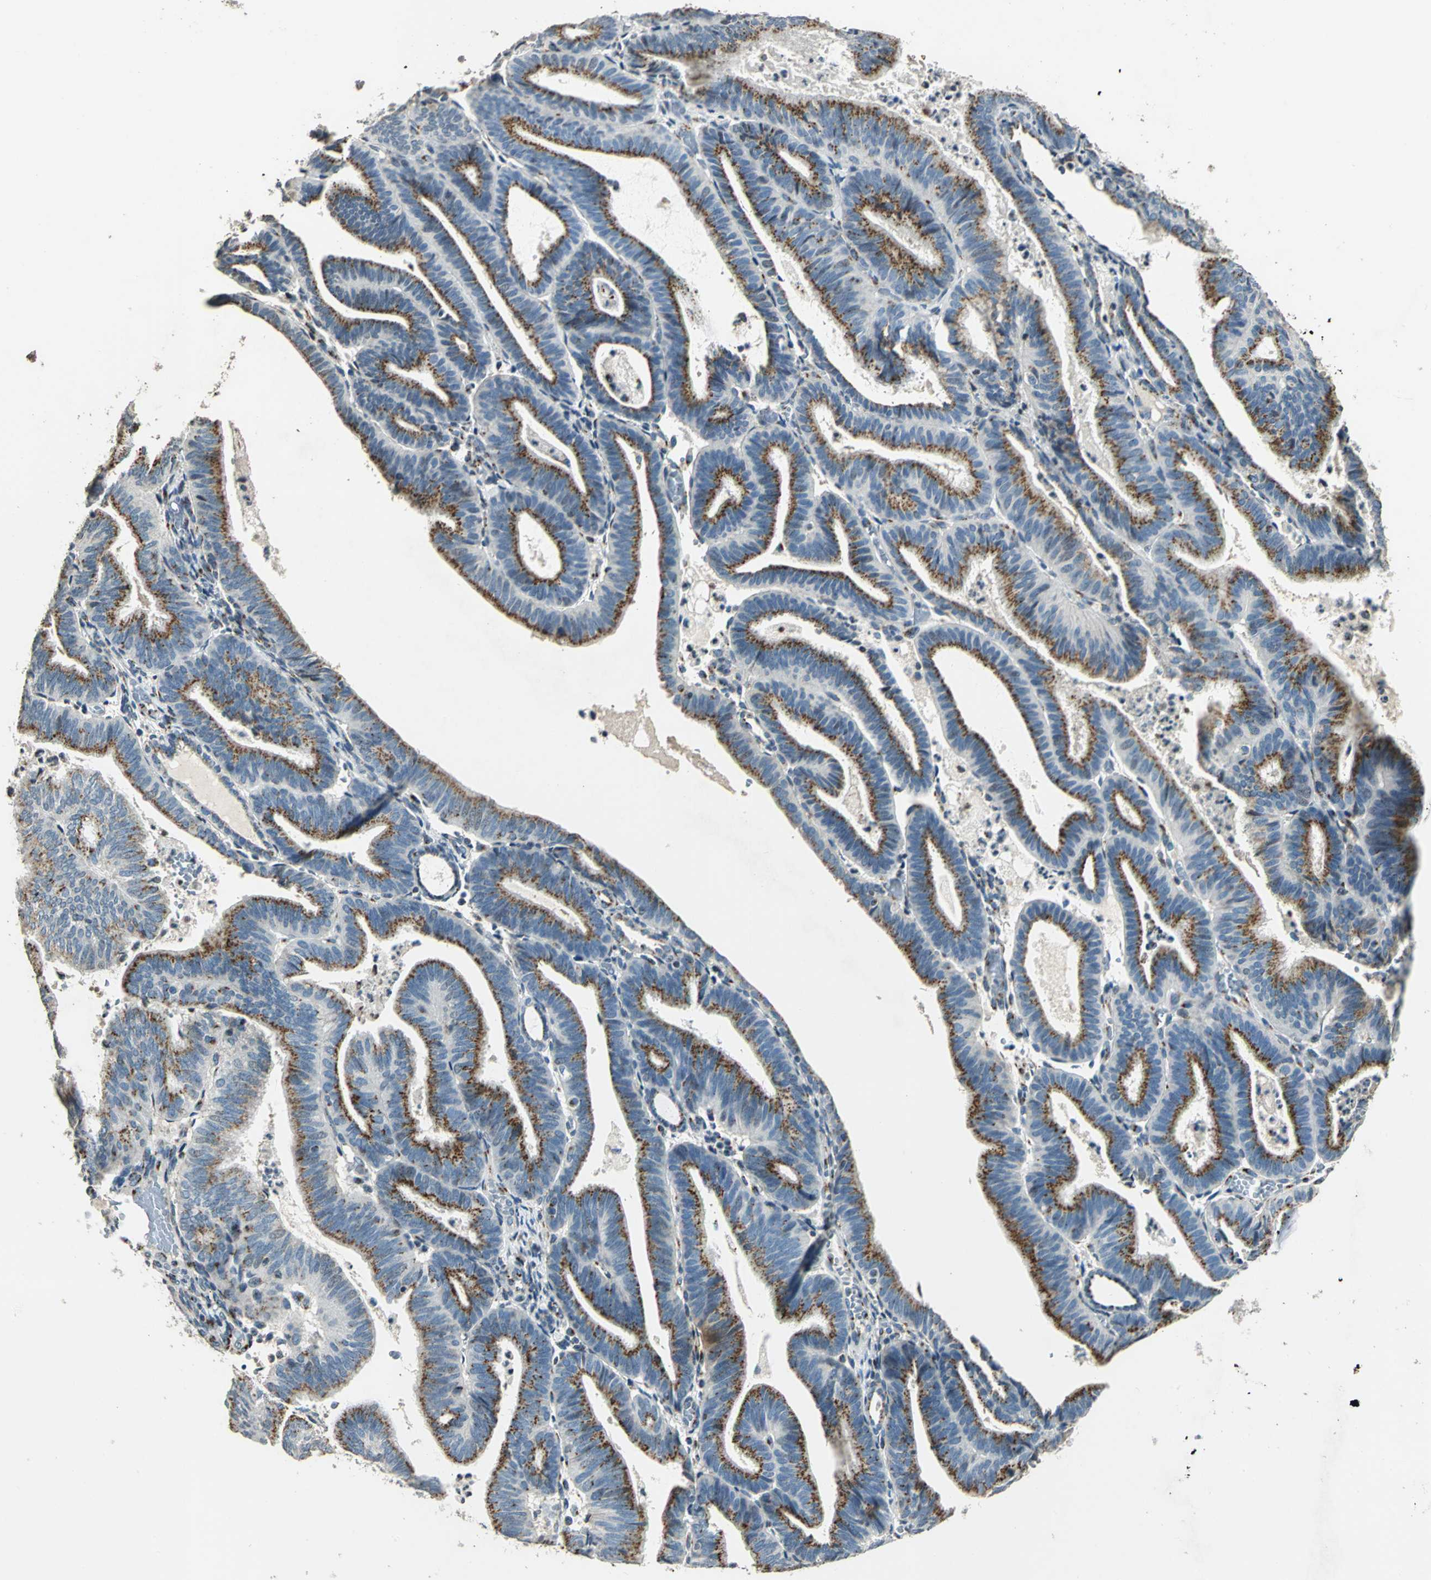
{"staining": {"intensity": "strong", "quantity": ">75%", "location": "cytoplasmic/membranous"}, "tissue": "endometrial cancer", "cell_type": "Tumor cells", "image_type": "cancer", "snomed": [{"axis": "morphology", "description": "Adenocarcinoma, NOS"}, {"axis": "topography", "description": "Uterus"}], "caption": "Brown immunohistochemical staining in endometrial cancer (adenocarcinoma) exhibits strong cytoplasmic/membranous staining in about >75% of tumor cells.", "gene": "TMEM115", "patient": {"sex": "female", "age": 60}}